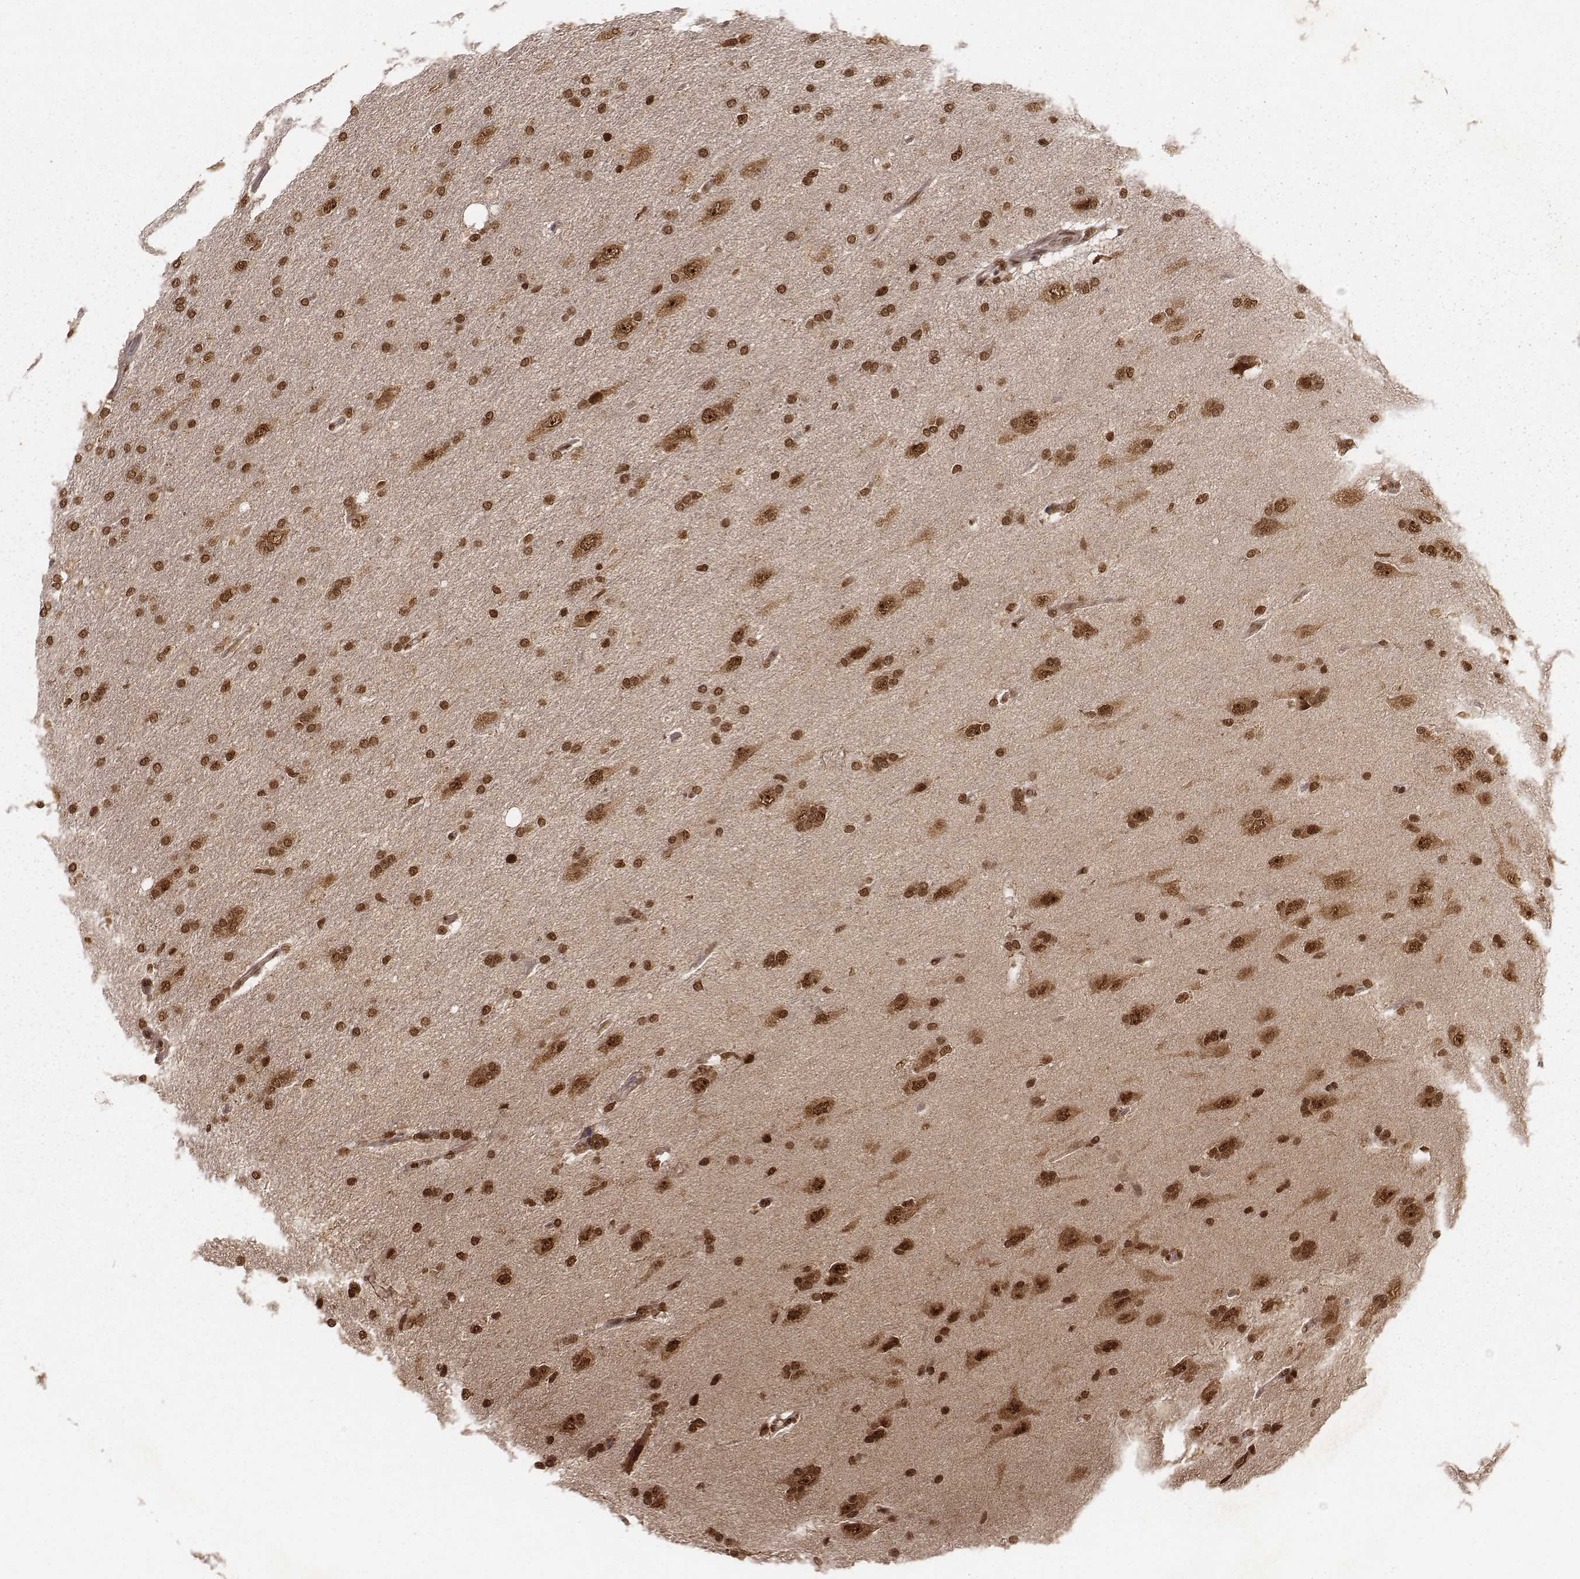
{"staining": {"intensity": "moderate", "quantity": ">75%", "location": "nuclear"}, "tissue": "glioma", "cell_type": "Tumor cells", "image_type": "cancer", "snomed": [{"axis": "morphology", "description": "Glioma, malignant, High grade"}, {"axis": "topography", "description": "Cerebral cortex"}], "caption": "Malignant high-grade glioma tissue demonstrates moderate nuclear expression in approximately >75% of tumor cells", "gene": "NFX1", "patient": {"sex": "male", "age": 70}}